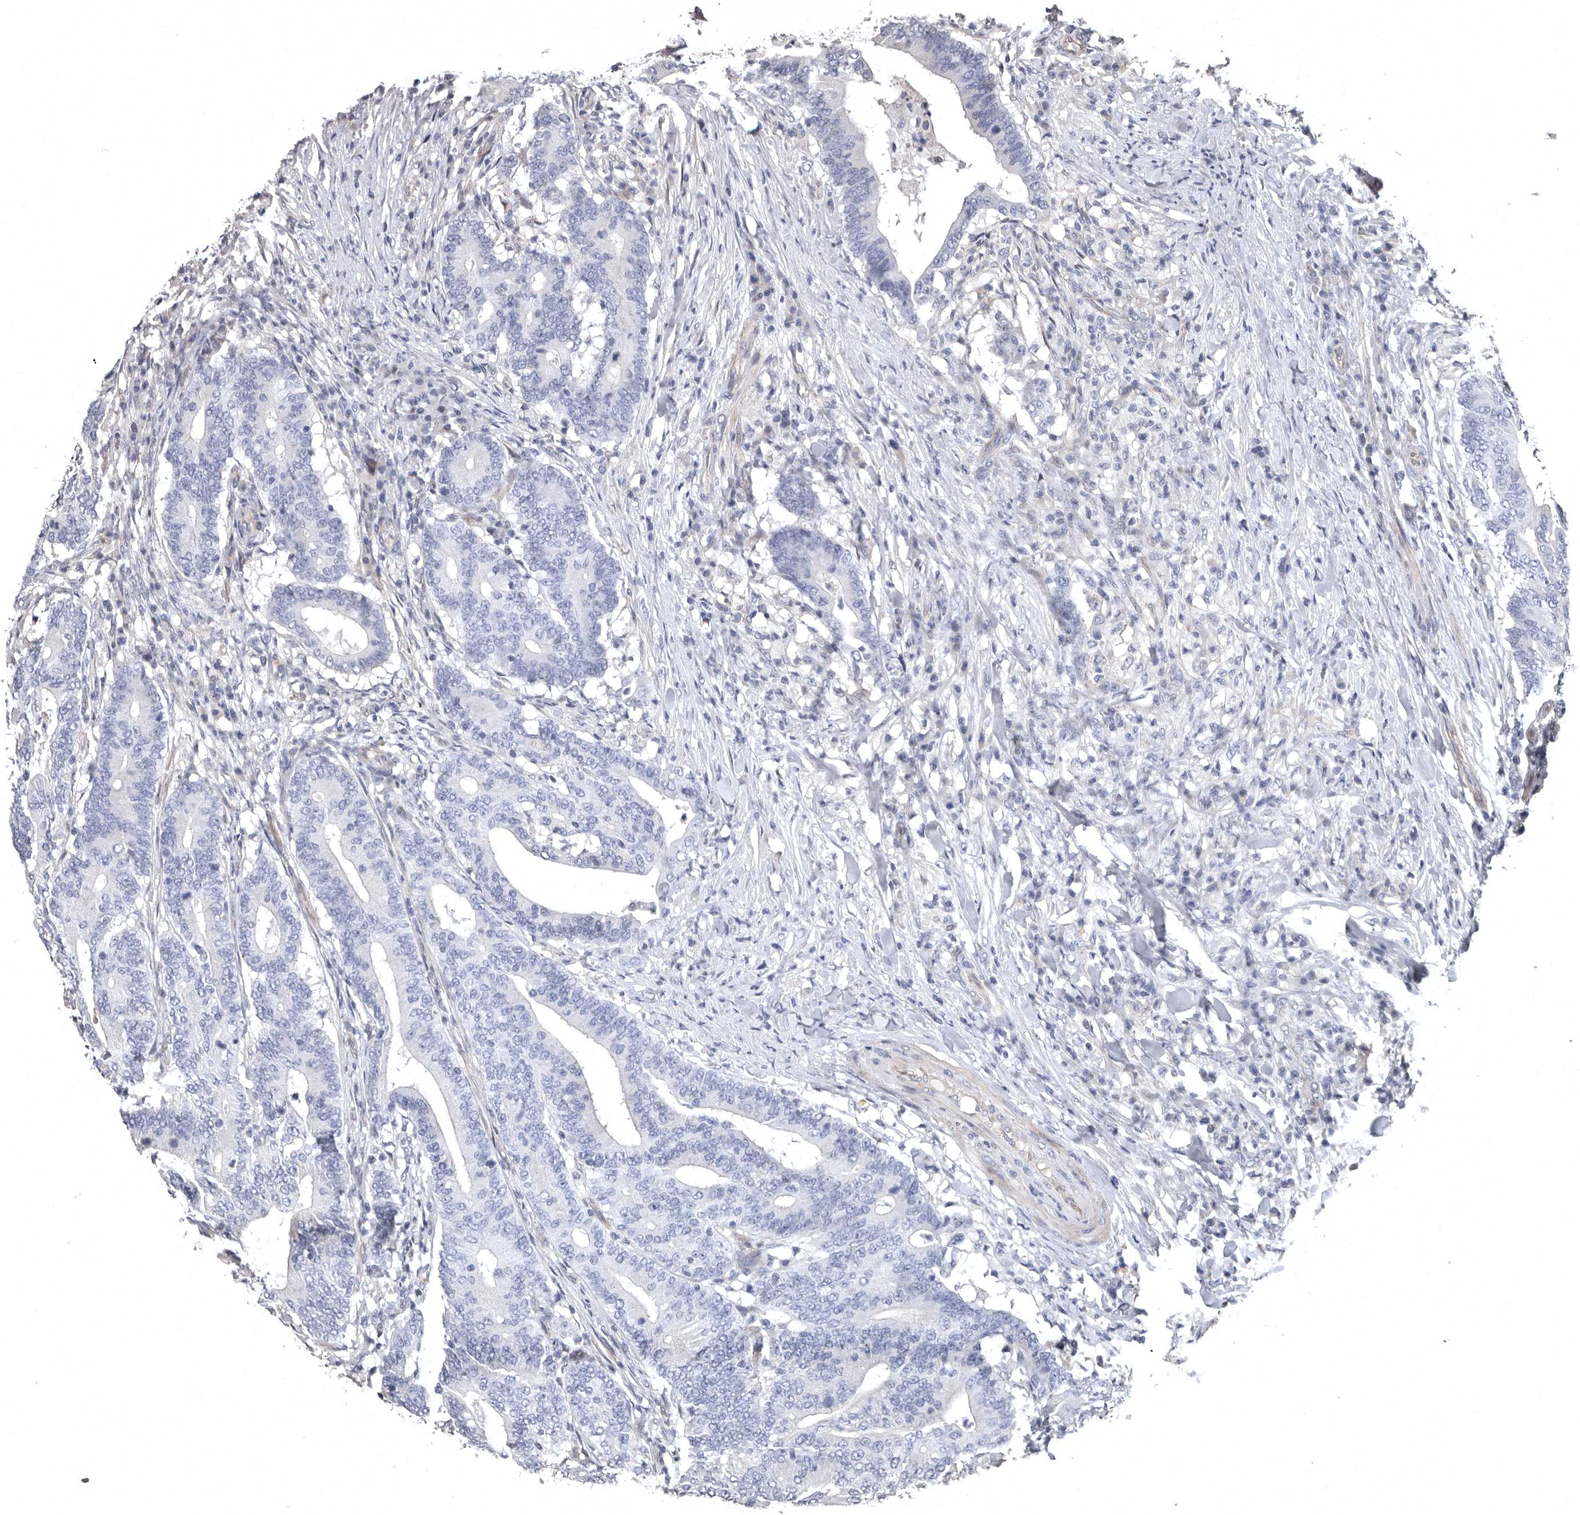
{"staining": {"intensity": "negative", "quantity": "none", "location": "none"}, "tissue": "colorectal cancer", "cell_type": "Tumor cells", "image_type": "cancer", "snomed": [{"axis": "morphology", "description": "Adenocarcinoma, NOS"}, {"axis": "topography", "description": "Colon"}], "caption": "A micrograph of colorectal adenocarcinoma stained for a protein shows no brown staining in tumor cells. The staining was performed using DAB (3,3'-diaminobenzidine) to visualize the protein expression in brown, while the nuclei were stained in blue with hematoxylin (Magnification: 20x).", "gene": "RNF217", "patient": {"sex": "female", "age": 66}}